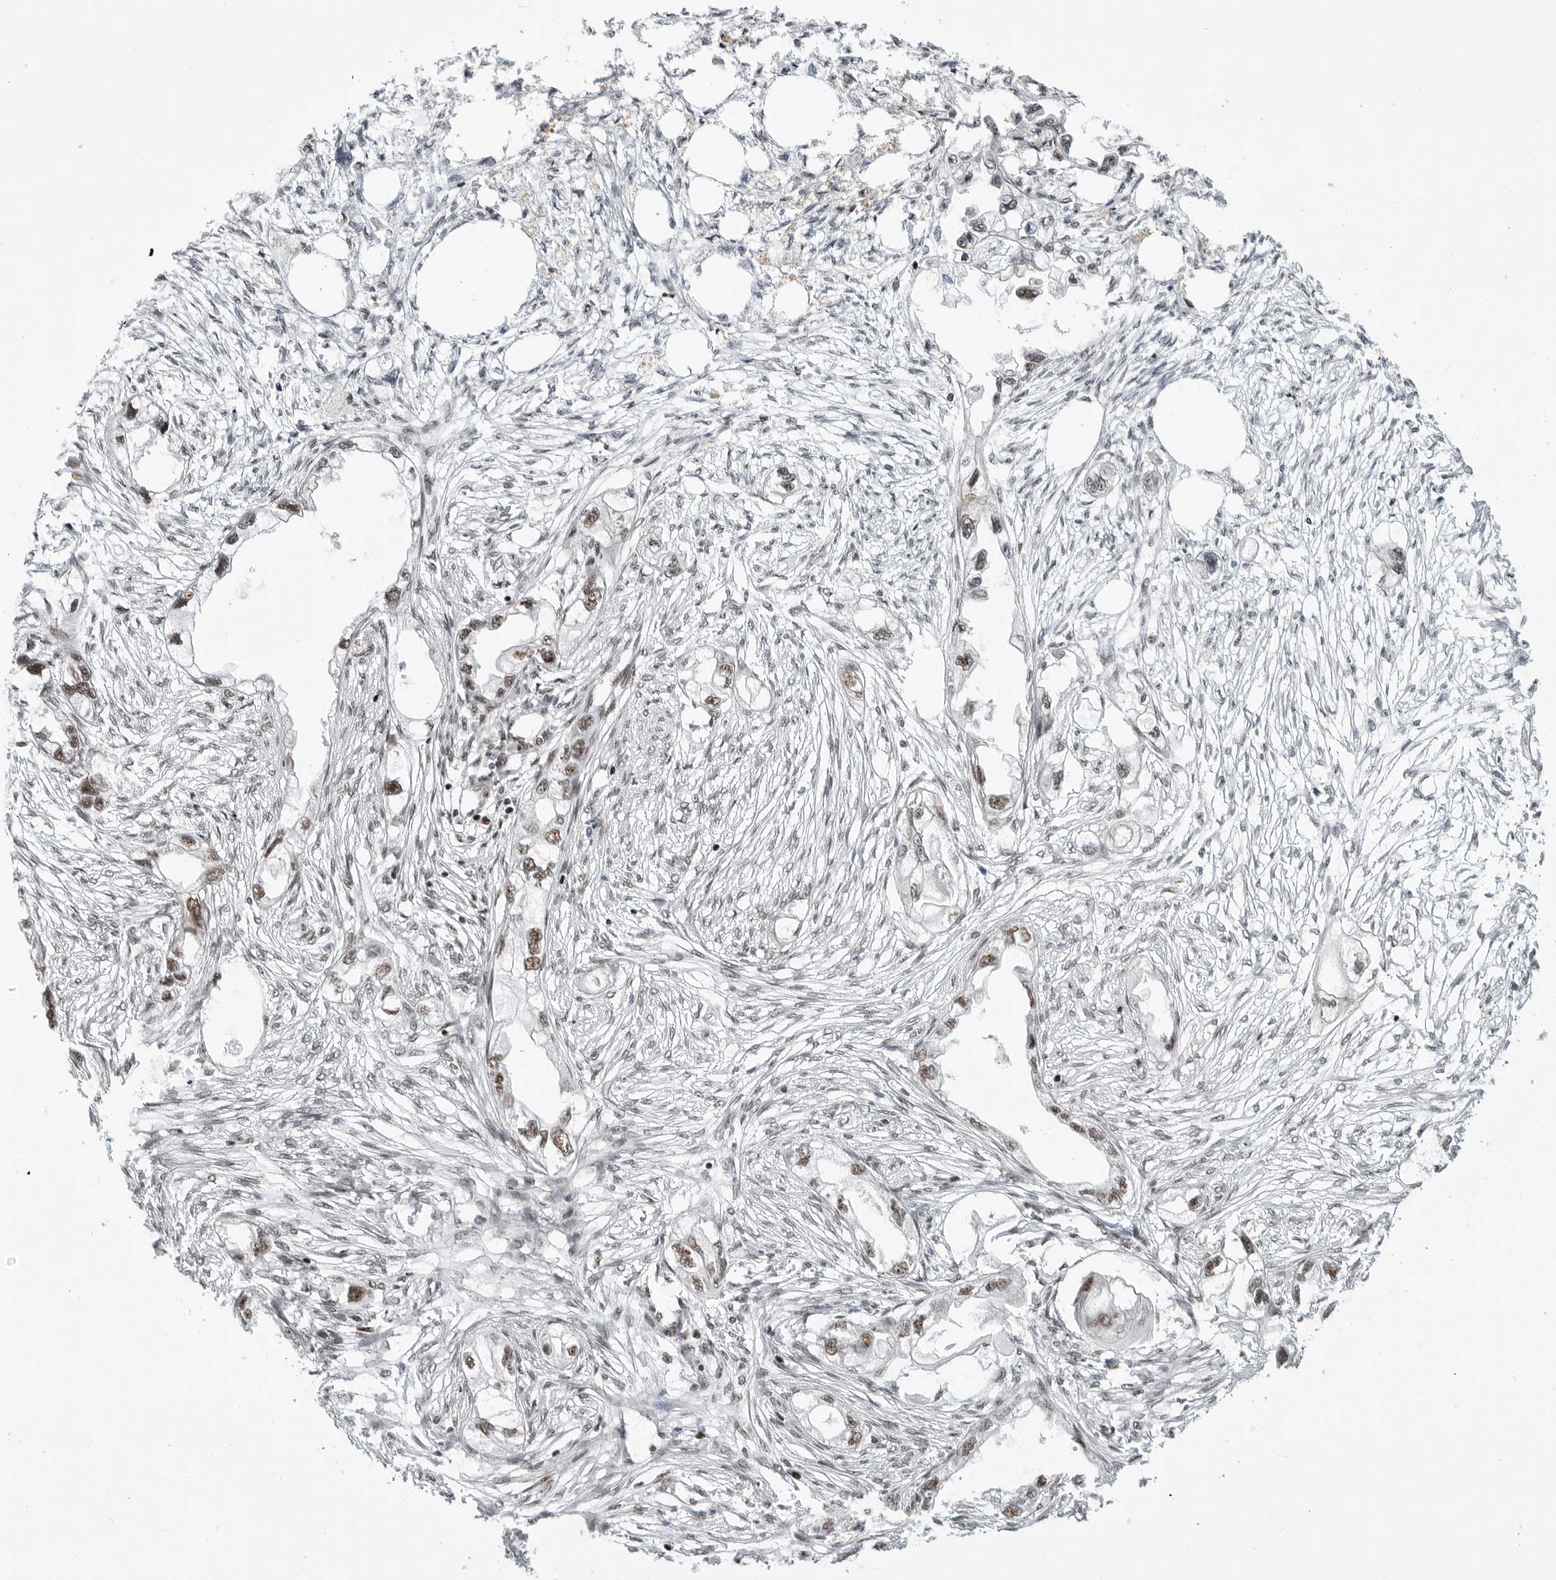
{"staining": {"intensity": "moderate", "quantity": ">75%", "location": "nuclear"}, "tissue": "endometrial cancer", "cell_type": "Tumor cells", "image_type": "cancer", "snomed": [{"axis": "morphology", "description": "Adenocarcinoma, NOS"}, {"axis": "morphology", "description": "Adenocarcinoma, metastatic, NOS"}, {"axis": "topography", "description": "Adipose tissue"}, {"axis": "topography", "description": "Endometrium"}], "caption": "A histopathology image of endometrial cancer (metastatic adenocarcinoma) stained for a protein demonstrates moderate nuclear brown staining in tumor cells. Immunohistochemistry (ihc) stains the protein of interest in brown and the nuclei are stained blue.", "gene": "GPATCH2", "patient": {"sex": "female", "age": 67}}